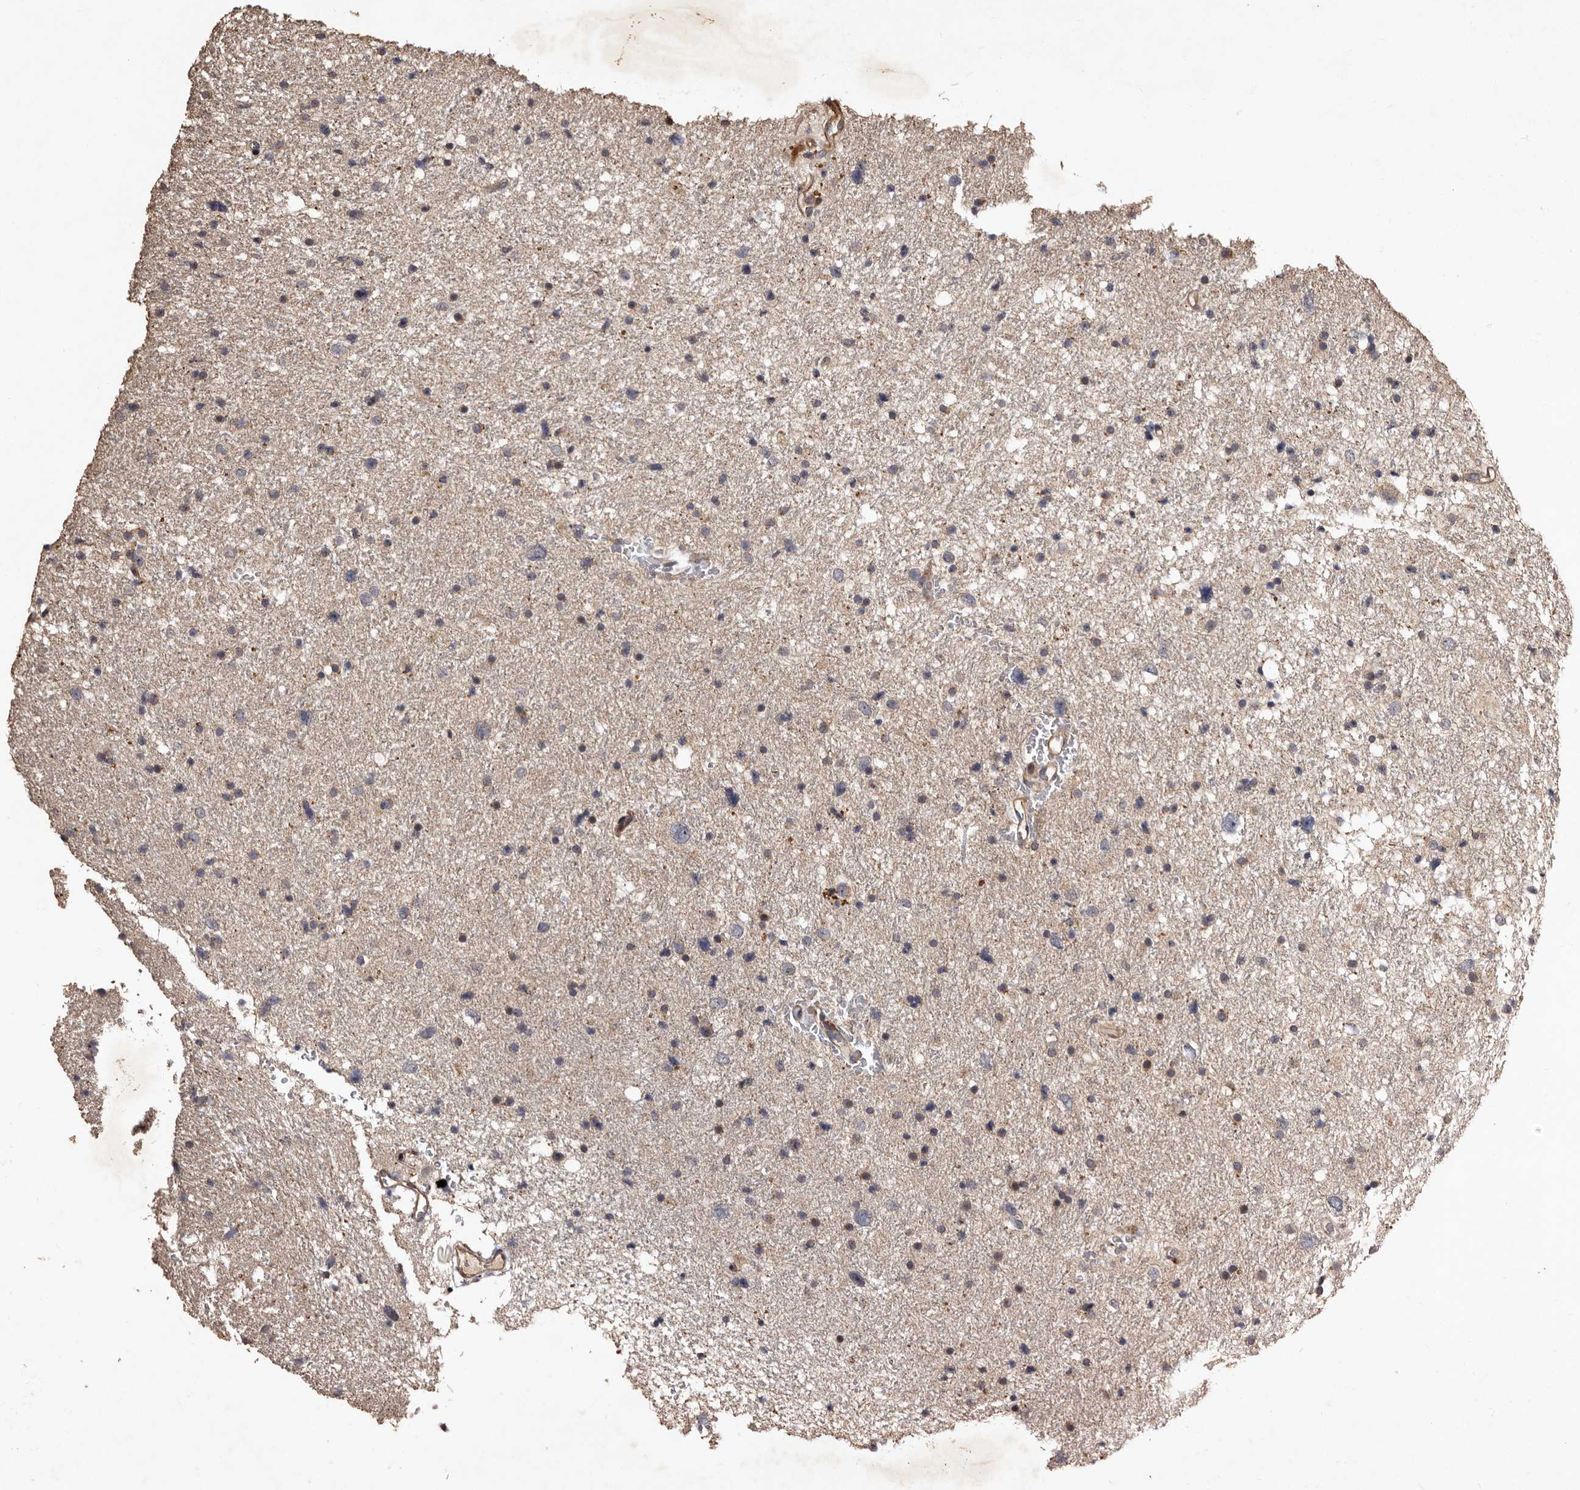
{"staining": {"intensity": "negative", "quantity": "none", "location": "none"}, "tissue": "glioma", "cell_type": "Tumor cells", "image_type": "cancer", "snomed": [{"axis": "morphology", "description": "Glioma, malignant, Low grade"}, {"axis": "topography", "description": "Brain"}], "caption": "Malignant low-grade glioma was stained to show a protein in brown. There is no significant staining in tumor cells. (IHC, brightfield microscopy, high magnification).", "gene": "PRKD3", "patient": {"sex": "female", "age": 37}}